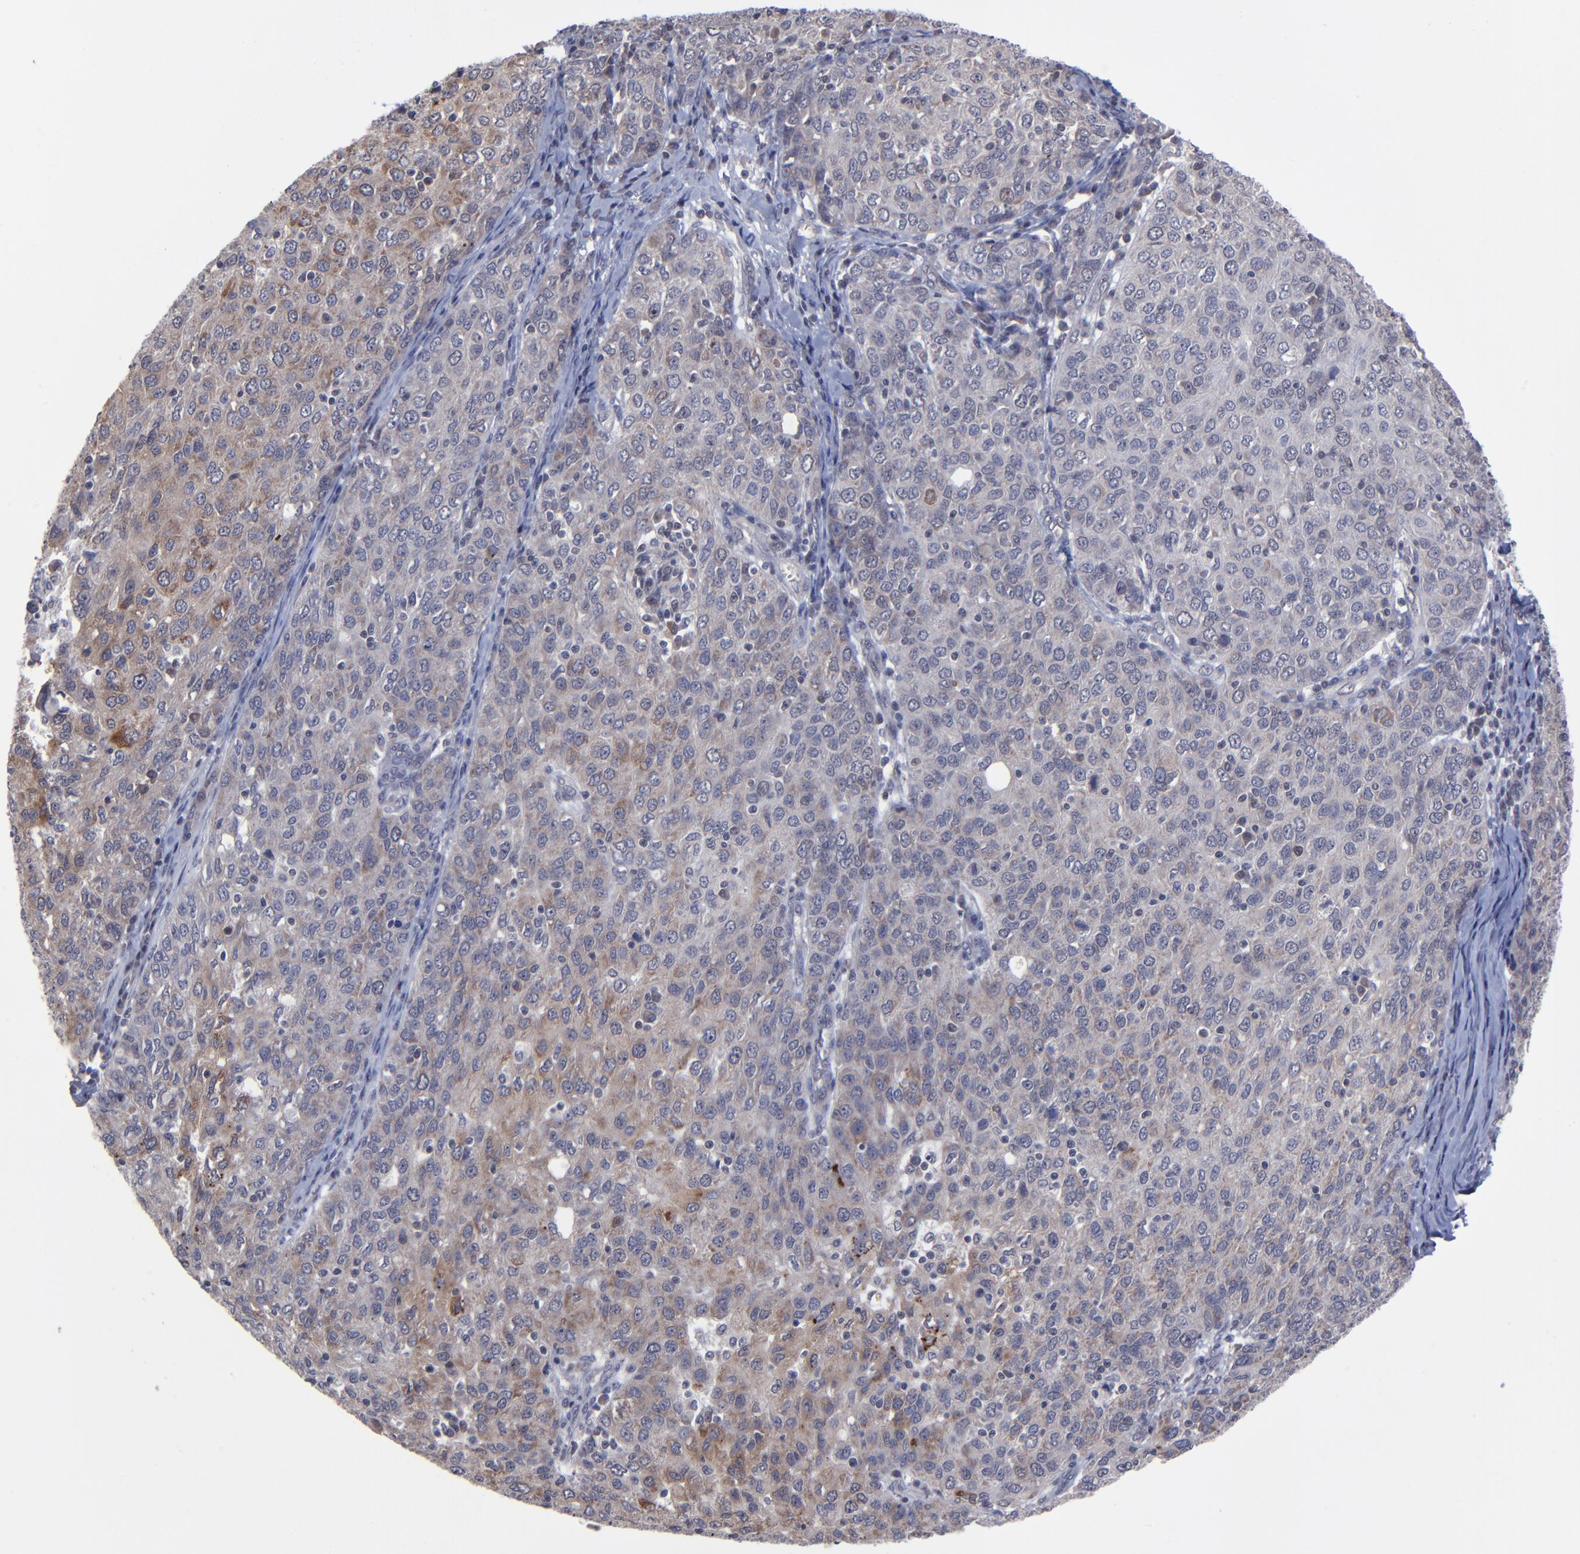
{"staining": {"intensity": "moderate", "quantity": "25%-75%", "location": "cytoplasmic/membranous"}, "tissue": "ovarian cancer", "cell_type": "Tumor cells", "image_type": "cancer", "snomed": [{"axis": "morphology", "description": "Carcinoma, endometroid"}, {"axis": "topography", "description": "Ovary"}], "caption": "Endometroid carcinoma (ovarian) was stained to show a protein in brown. There is medium levels of moderate cytoplasmic/membranous expression in about 25%-75% of tumor cells.", "gene": "ZNF419", "patient": {"sex": "female", "age": 50}}